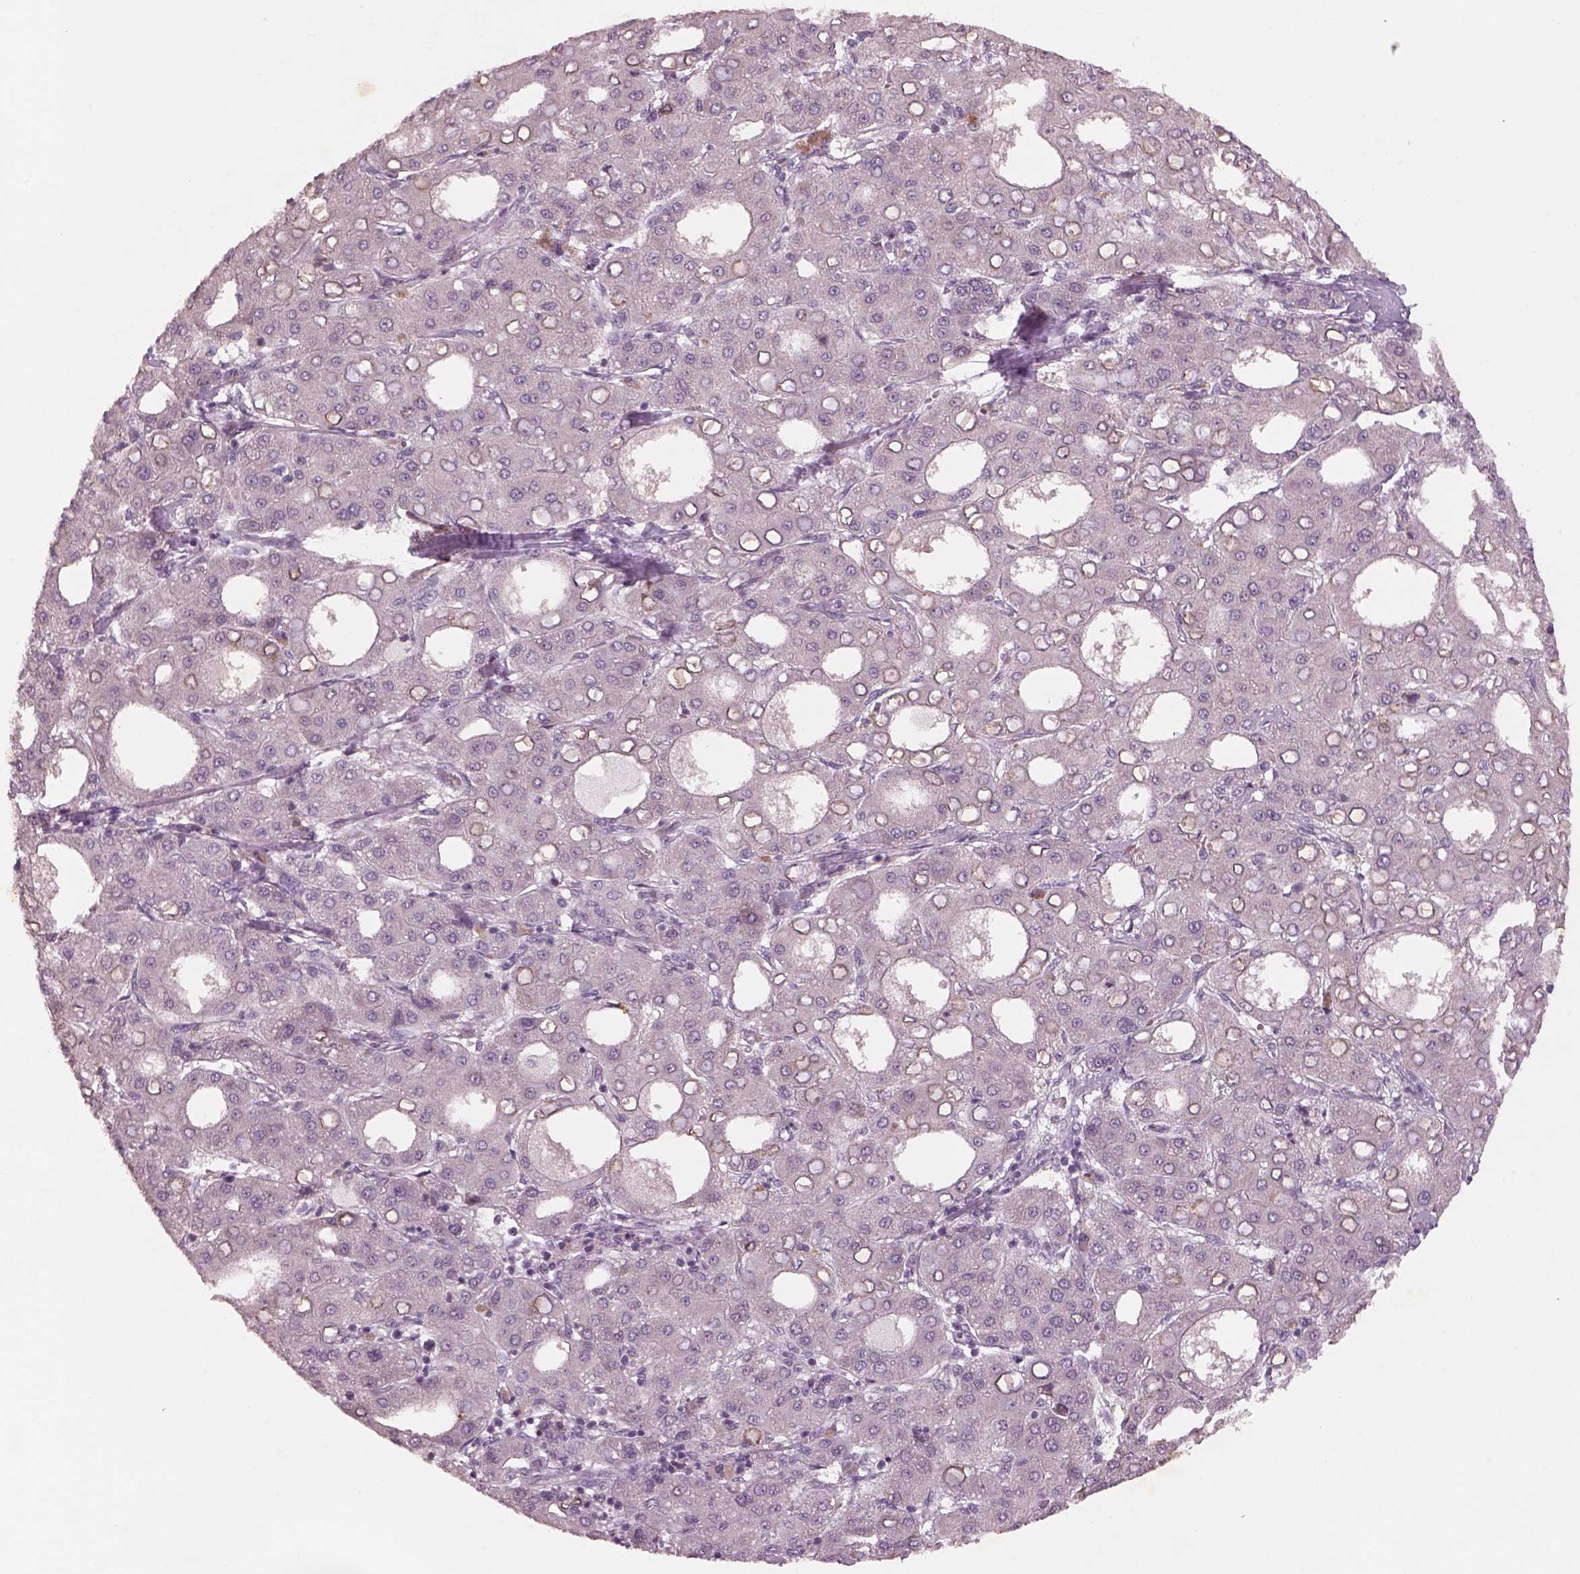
{"staining": {"intensity": "negative", "quantity": "none", "location": "none"}, "tissue": "liver cancer", "cell_type": "Tumor cells", "image_type": "cancer", "snomed": [{"axis": "morphology", "description": "Carcinoma, Hepatocellular, NOS"}, {"axis": "topography", "description": "Liver"}], "caption": "There is no significant positivity in tumor cells of liver hepatocellular carcinoma.", "gene": "GDNF", "patient": {"sex": "male", "age": 65}}